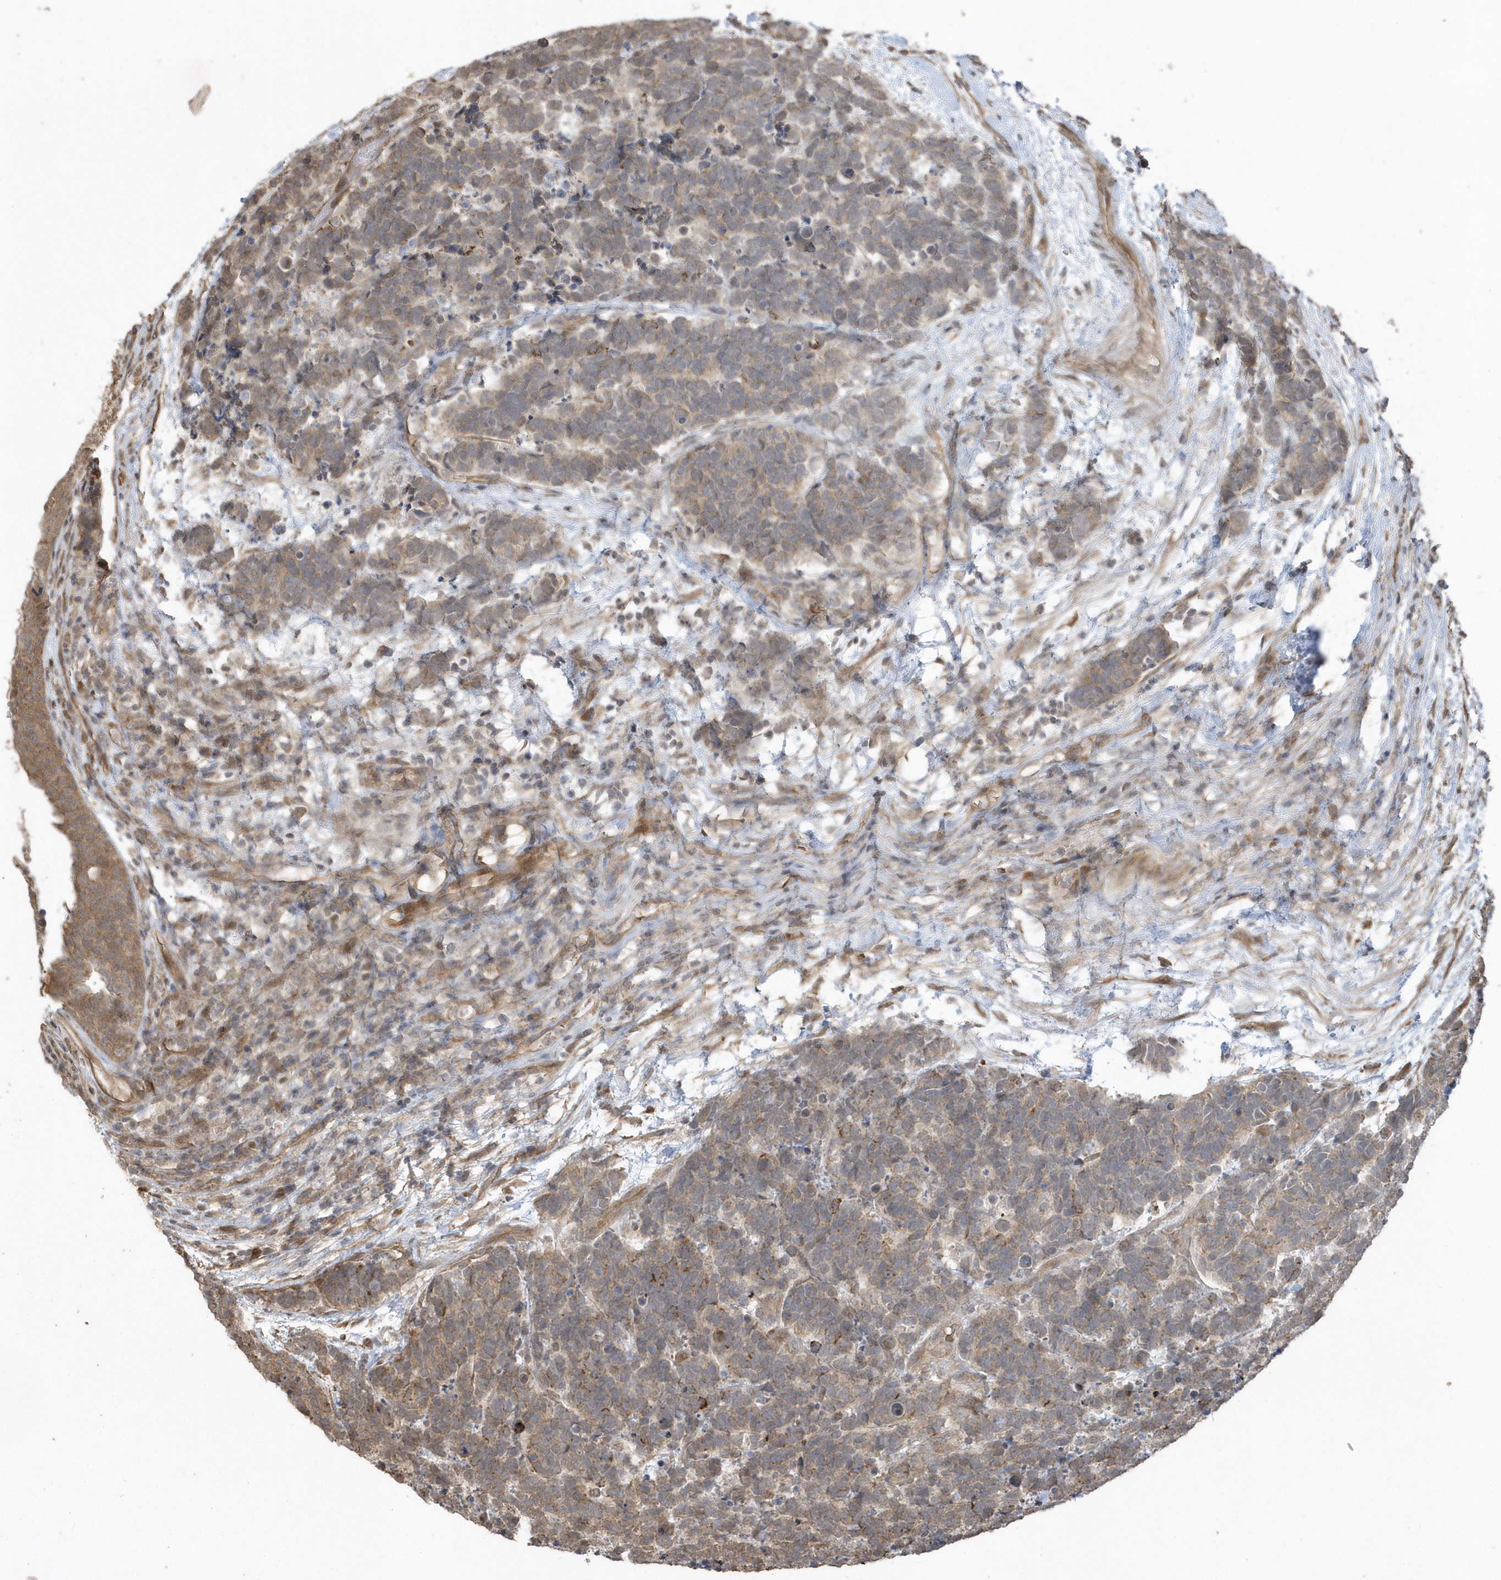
{"staining": {"intensity": "moderate", "quantity": ">75%", "location": "cytoplasmic/membranous"}, "tissue": "carcinoid", "cell_type": "Tumor cells", "image_type": "cancer", "snomed": [{"axis": "morphology", "description": "Carcinoma, NOS"}, {"axis": "morphology", "description": "Carcinoid, malignant, NOS"}, {"axis": "topography", "description": "Urinary bladder"}], "caption": "A brown stain shows moderate cytoplasmic/membranous positivity of a protein in human carcinoid (malignant) tumor cells.", "gene": "HERPUD1", "patient": {"sex": "male", "age": 57}}